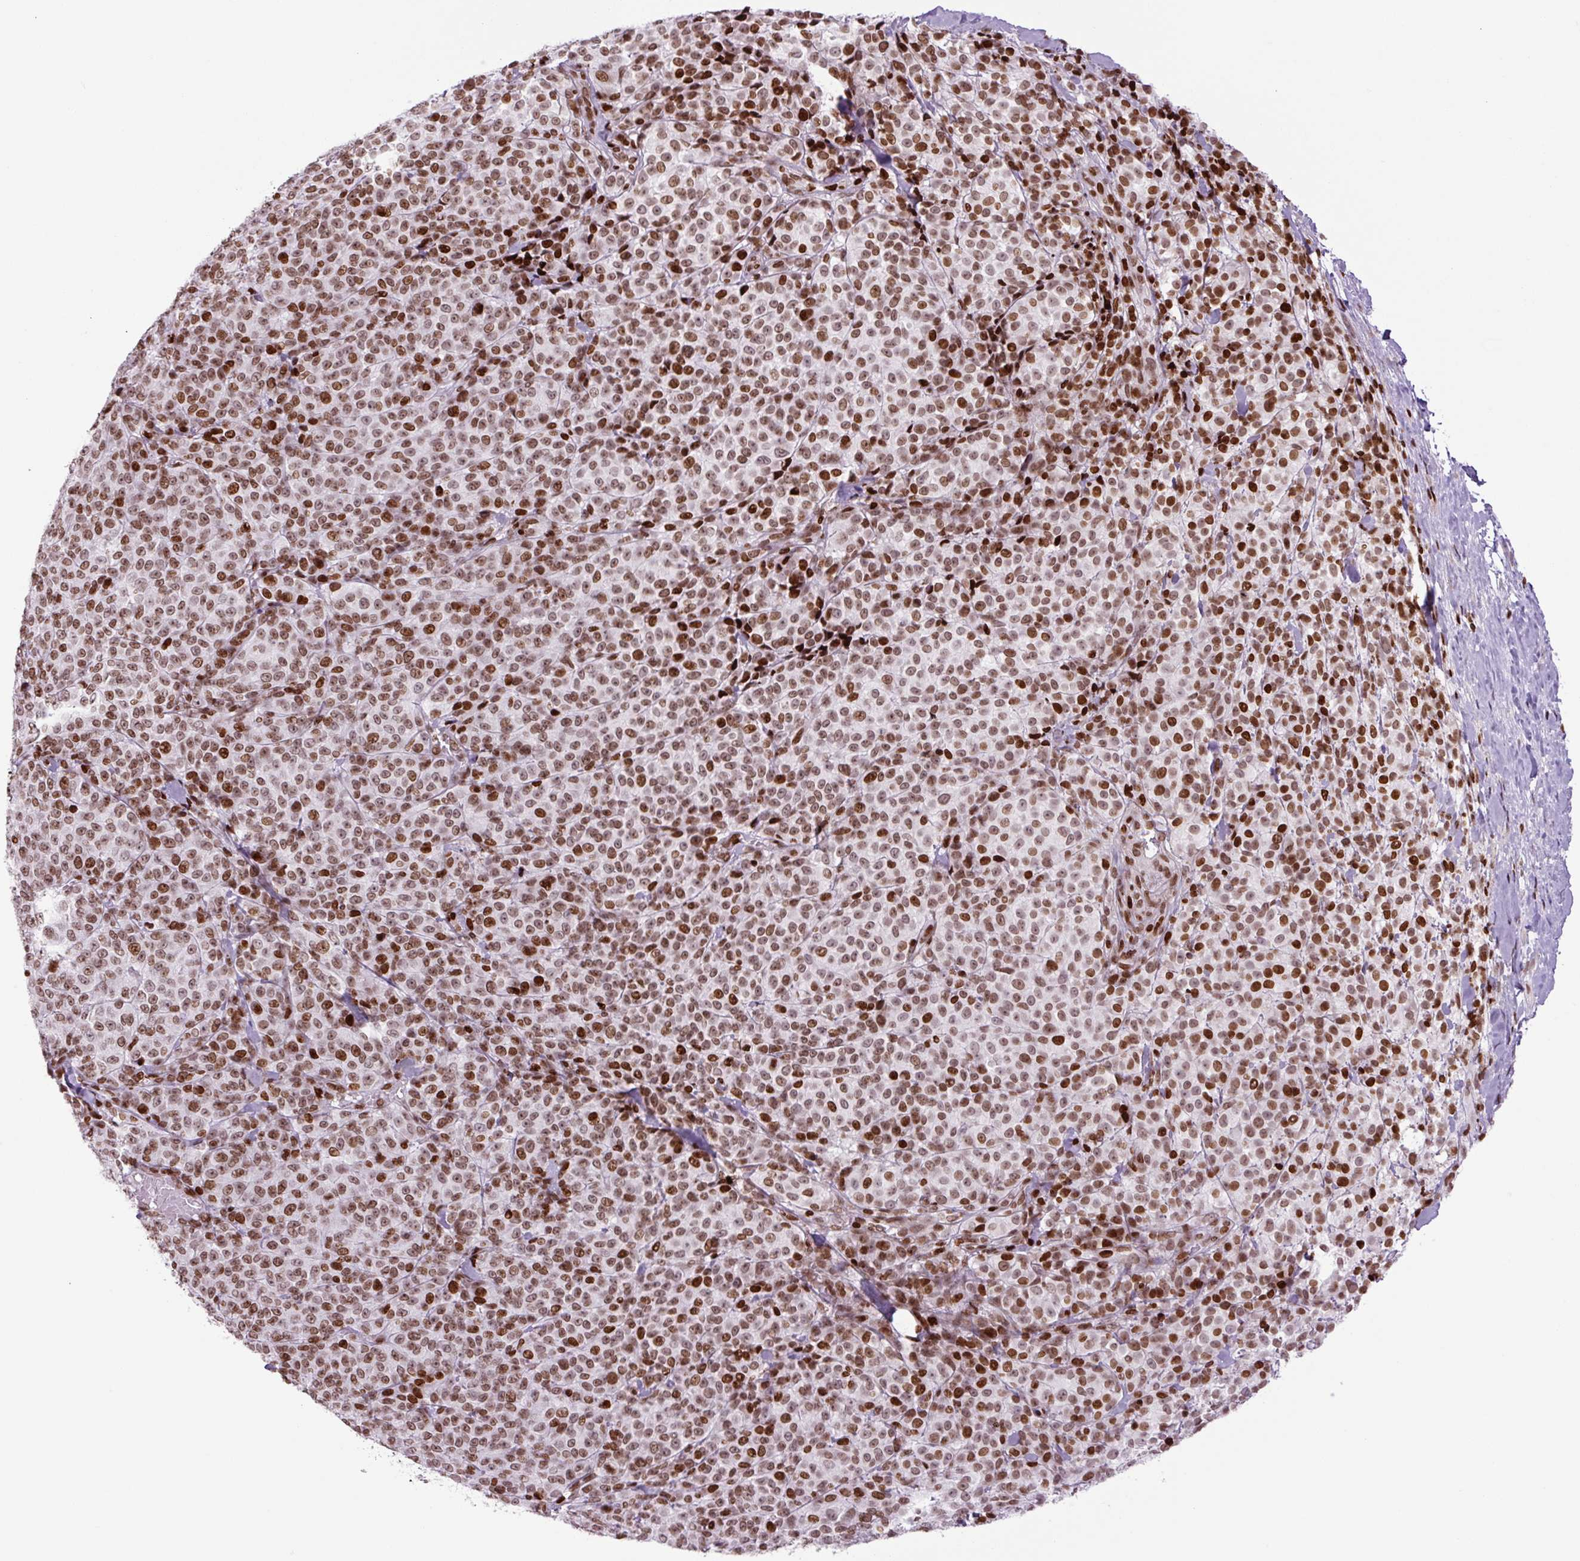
{"staining": {"intensity": "strong", "quantity": ">75%", "location": "nuclear"}, "tissue": "melanoma", "cell_type": "Tumor cells", "image_type": "cancer", "snomed": [{"axis": "morphology", "description": "Normal tissue, NOS"}, {"axis": "morphology", "description": "Malignant melanoma, NOS"}, {"axis": "topography", "description": "Skin"}], "caption": "Human malignant melanoma stained with a brown dye shows strong nuclear positive positivity in about >75% of tumor cells.", "gene": "H1-3", "patient": {"sex": "female", "age": 34}}